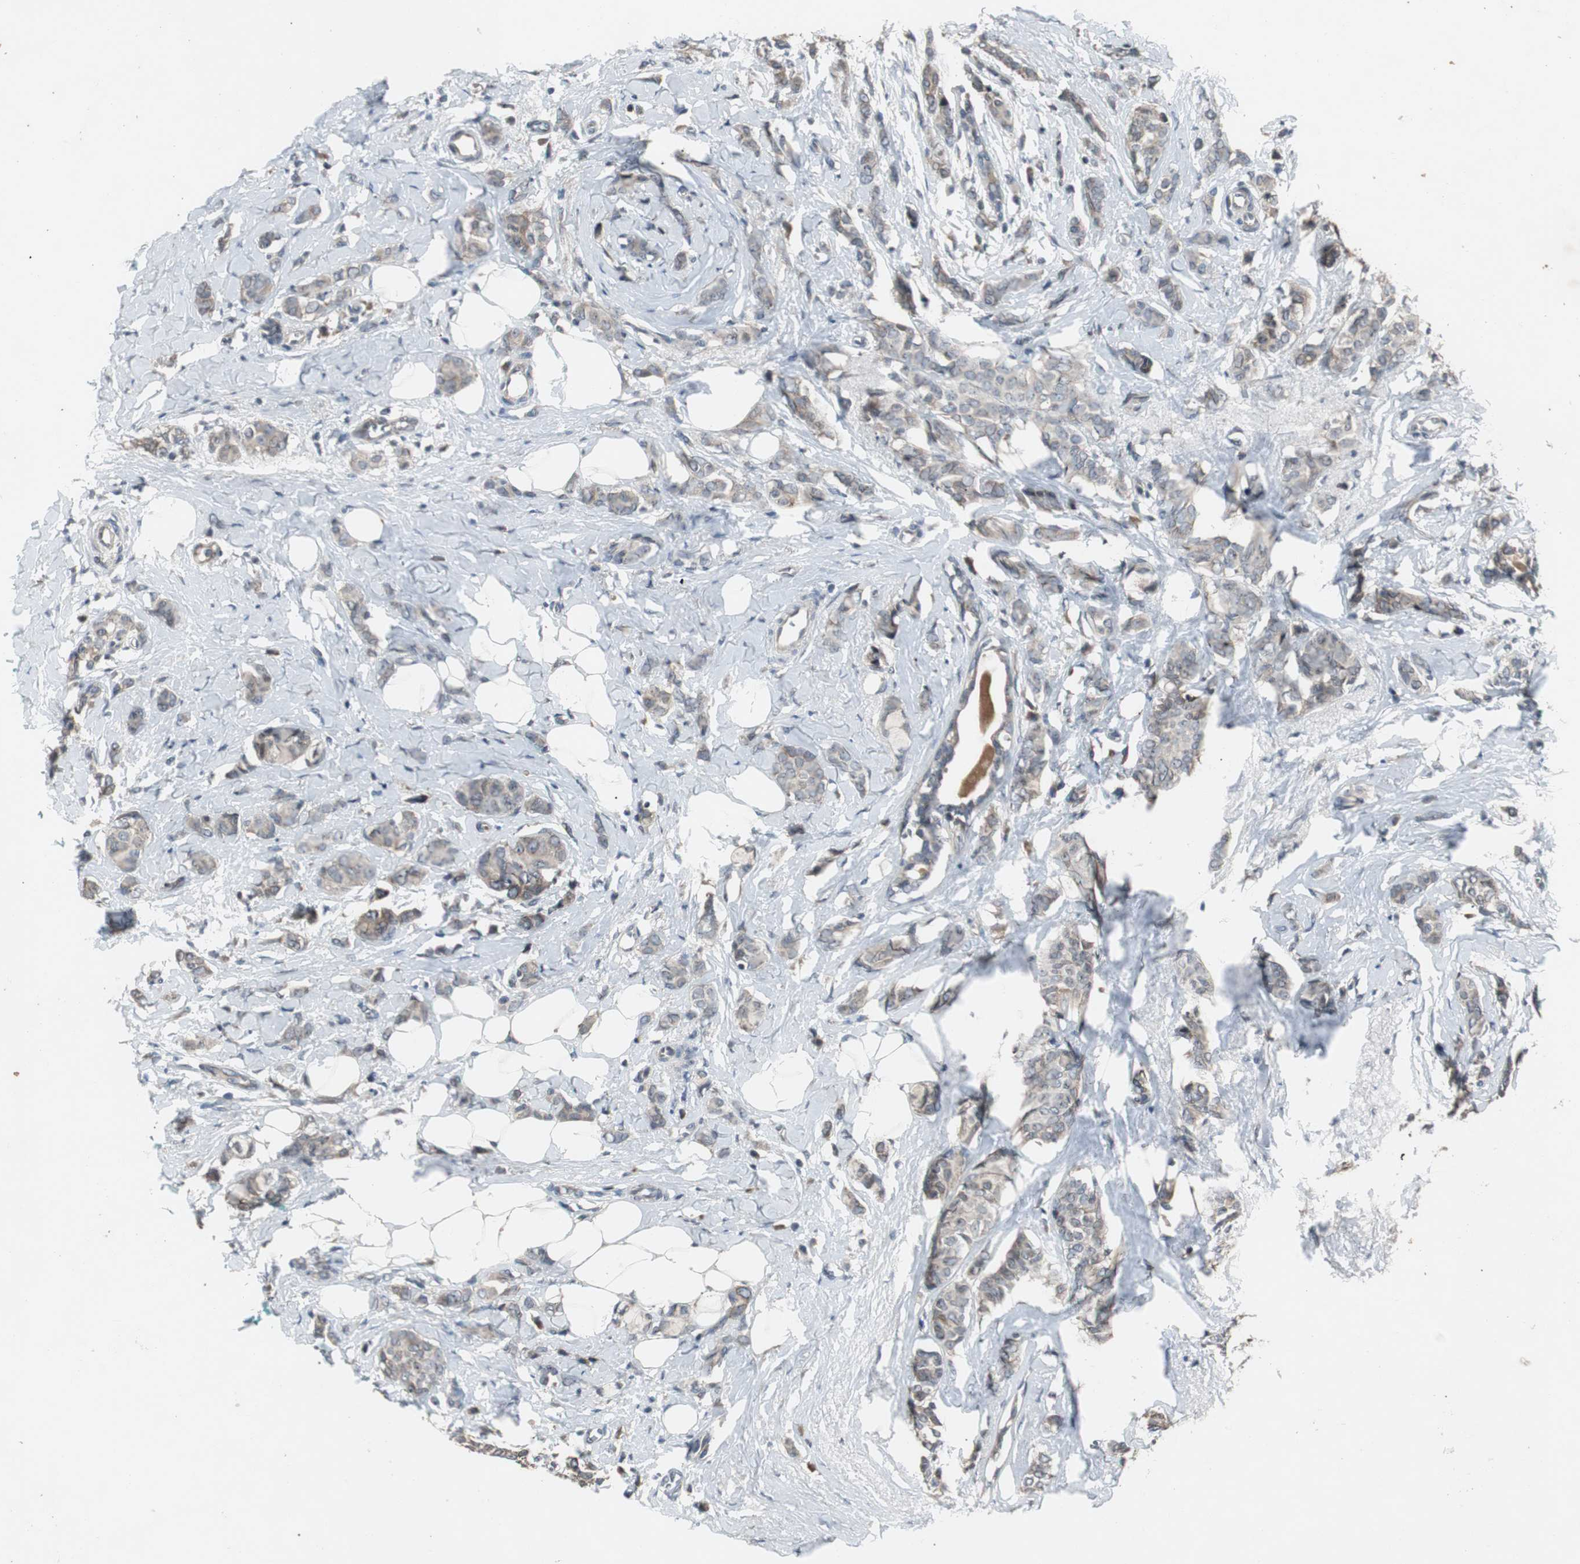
{"staining": {"intensity": "weak", "quantity": ">75%", "location": "cytoplasmic/membranous"}, "tissue": "breast cancer", "cell_type": "Tumor cells", "image_type": "cancer", "snomed": [{"axis": "morphology", "description": "Lobular carcinoma"}, {"axis": "topography", "description": "Breast"}], "caption": "Immunohistochemical staining of human lobular carcinoma (breast) exhibits low levels of weak cytoplasmic/membranous expression in about >75% of tumor cells.", "gene": "ZMPSTE24", "patient": {"sex": "female", "age": 60}}